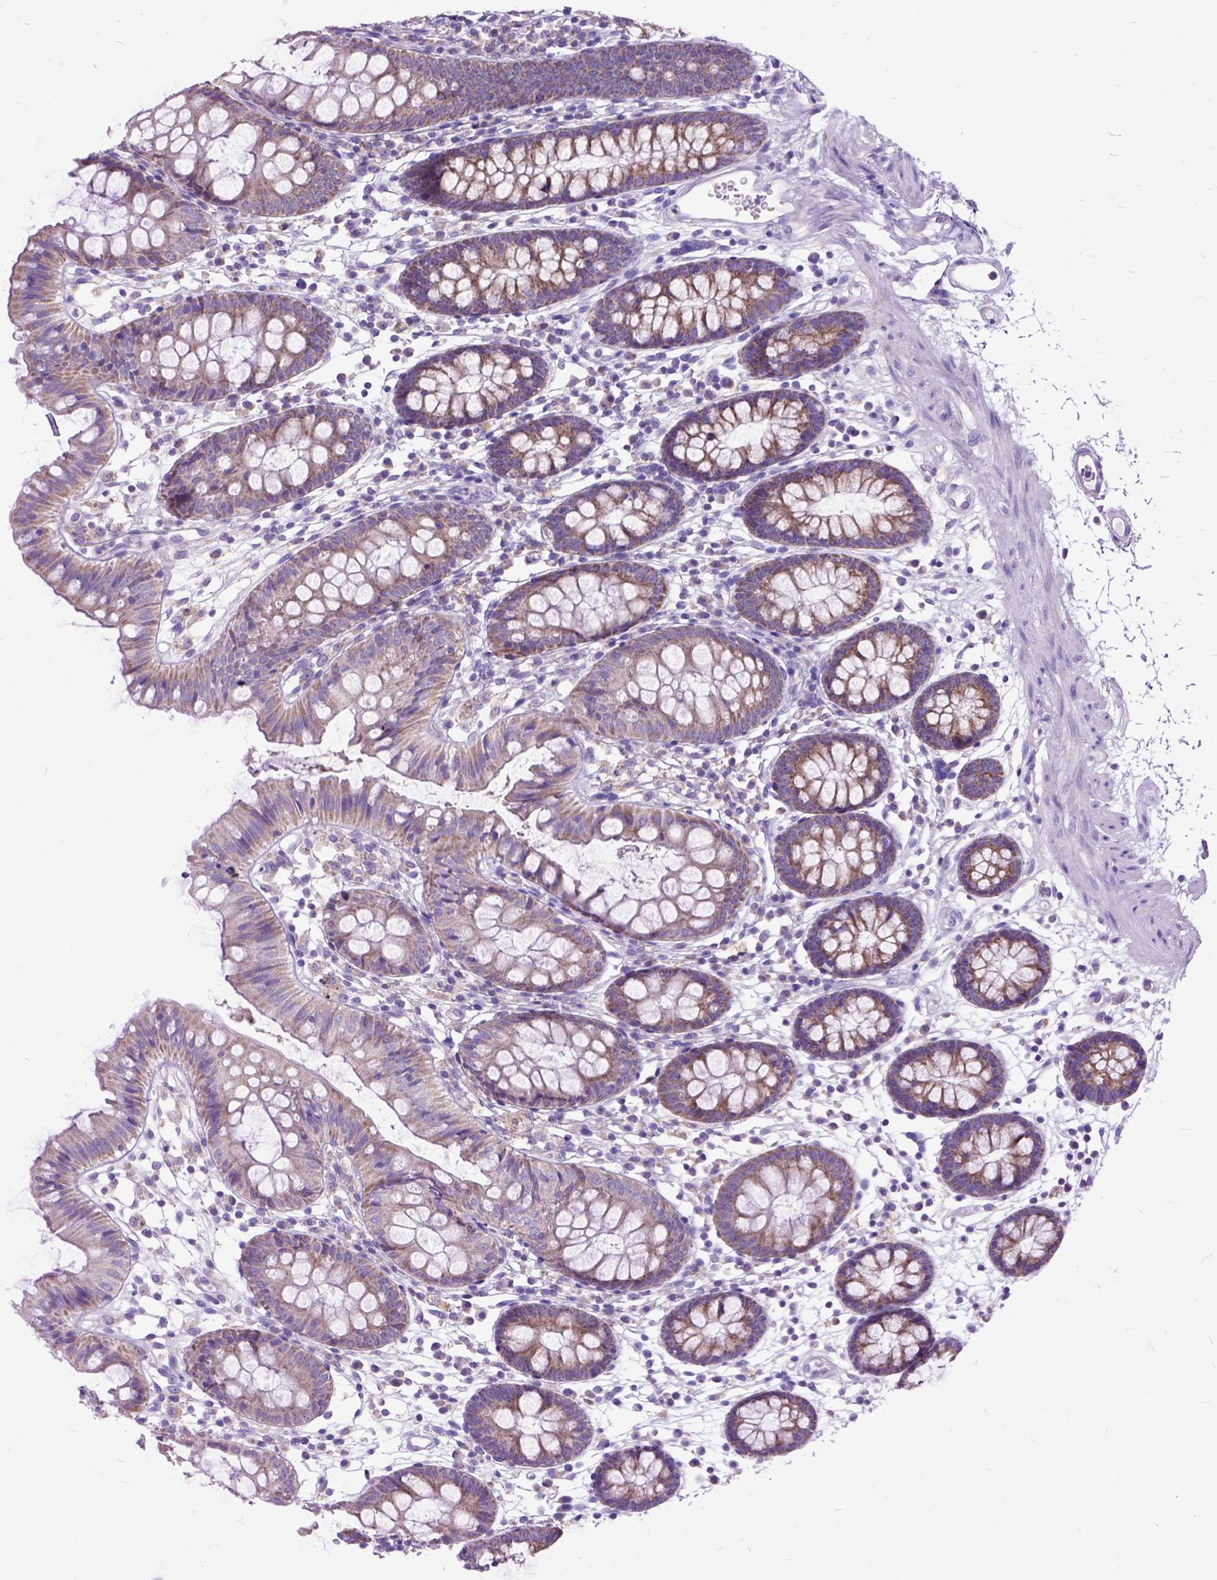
{"staining": {"intensity": "negative", "quantity": "none", "location": "none"}, "tissue": "colon", "cell_type": "Endothelial cells", "image_type": "normal", "snomed": [{"axis": "morphology", "description": "Normal tissue, NOS"}, {"axis": "topography", "description": "Colon"}], "caption": "This is an immunohistochemistry (IHC) histopathology image of benign human colon. There is no expression in endothelial cells.", "gene": "CTAG2", "patient": {"sex": "female", "age": 84}}